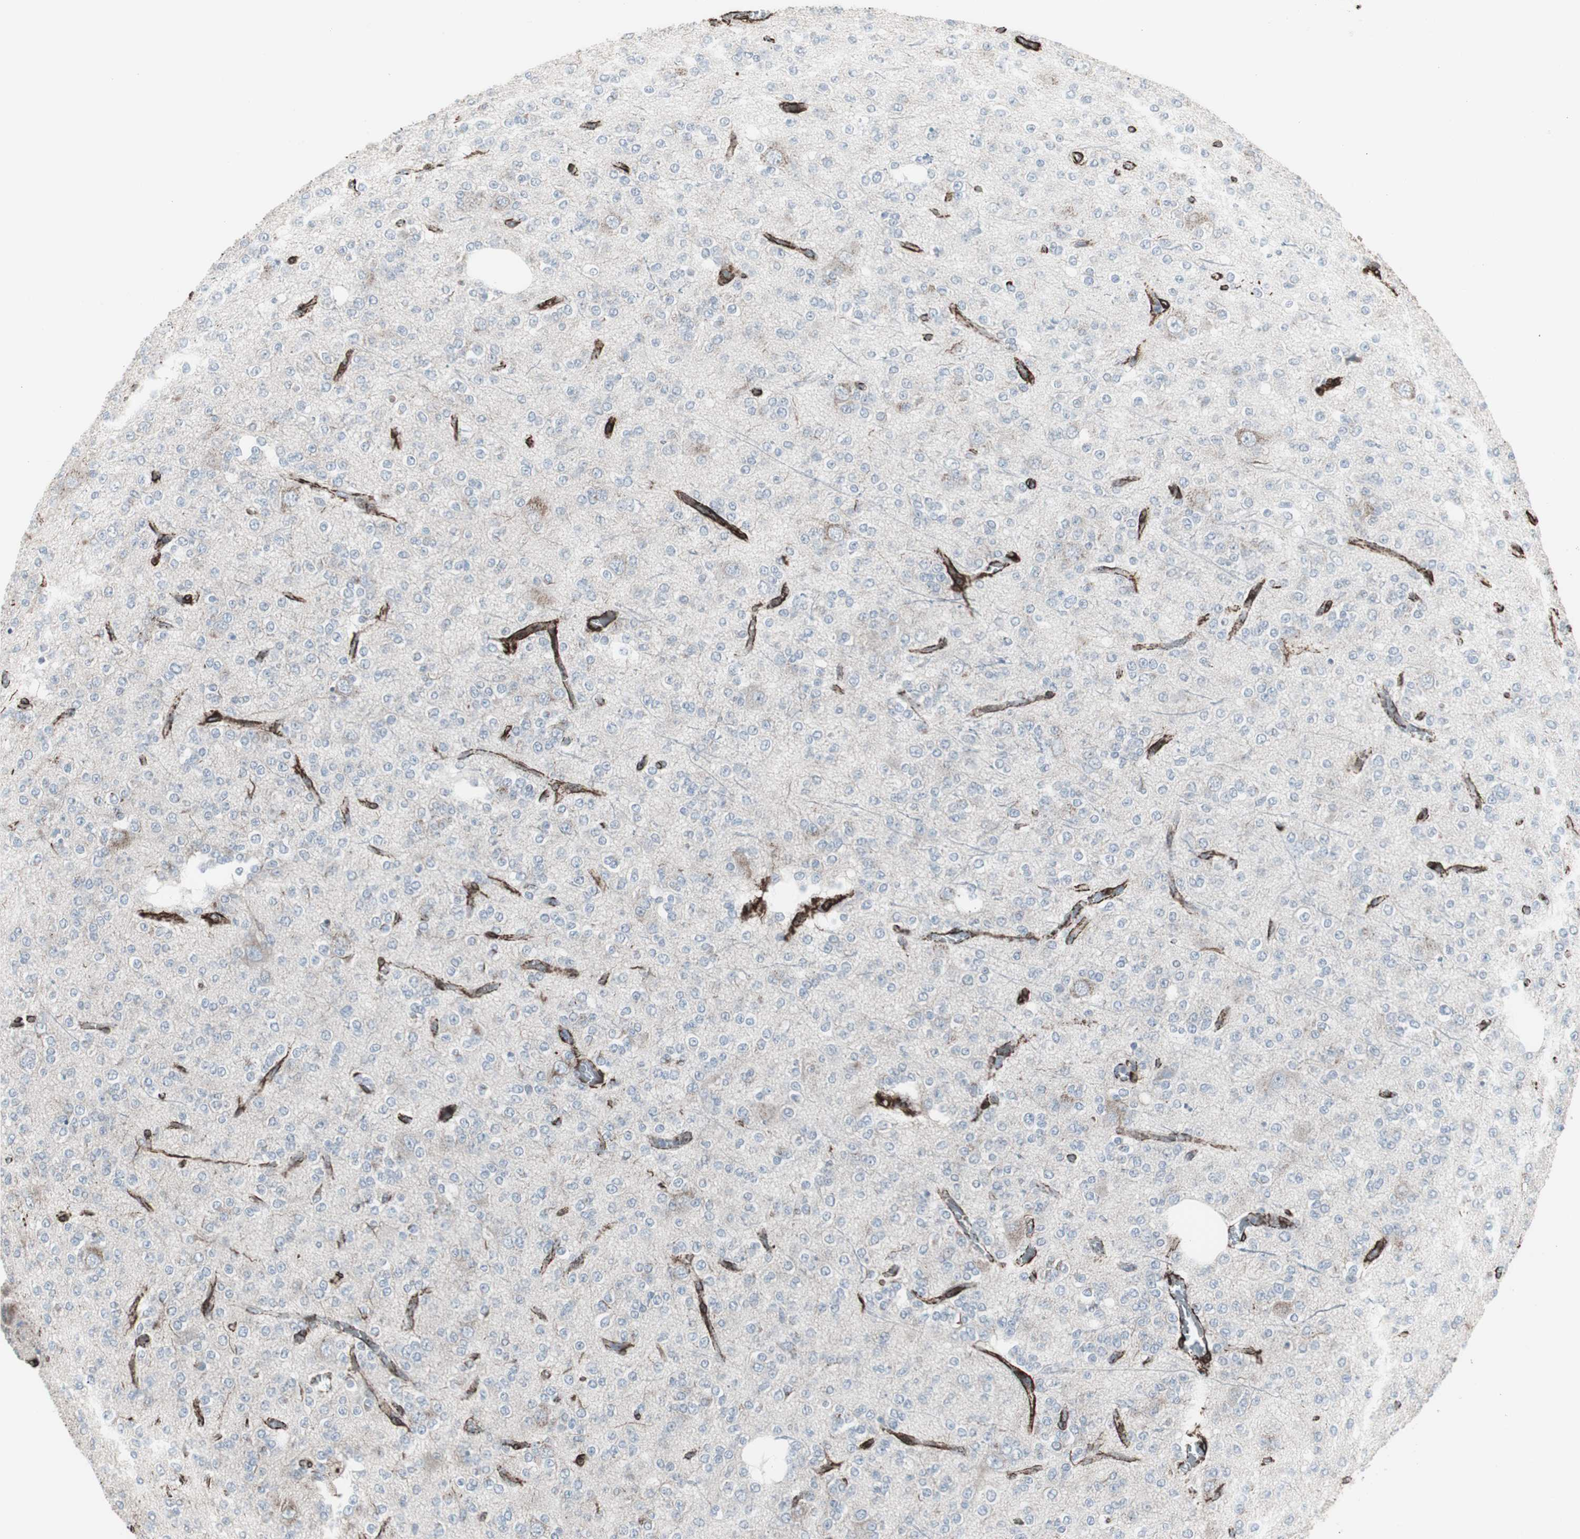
{"staining": {"intensity": "negative", "quantity": "none", "location": "none"}, "tissue": "glioma", "cell_type": "Tumor cells", "image_type": "cancer", "snomed": [{"axis": "morphology", "description": "Glioma, malignant, Low grade"}, {"axis": "topography", "description": "Brain"}], "caption": "There is no significant expression in tumor cells of glioma. (Stains: DAB immunohistochemistry with hematoxylin counter stain, Microscopy: brightfield microscopy at high magnification).", "gene": "PDGFA", "patient": {"sex": "male", "age": 38}}